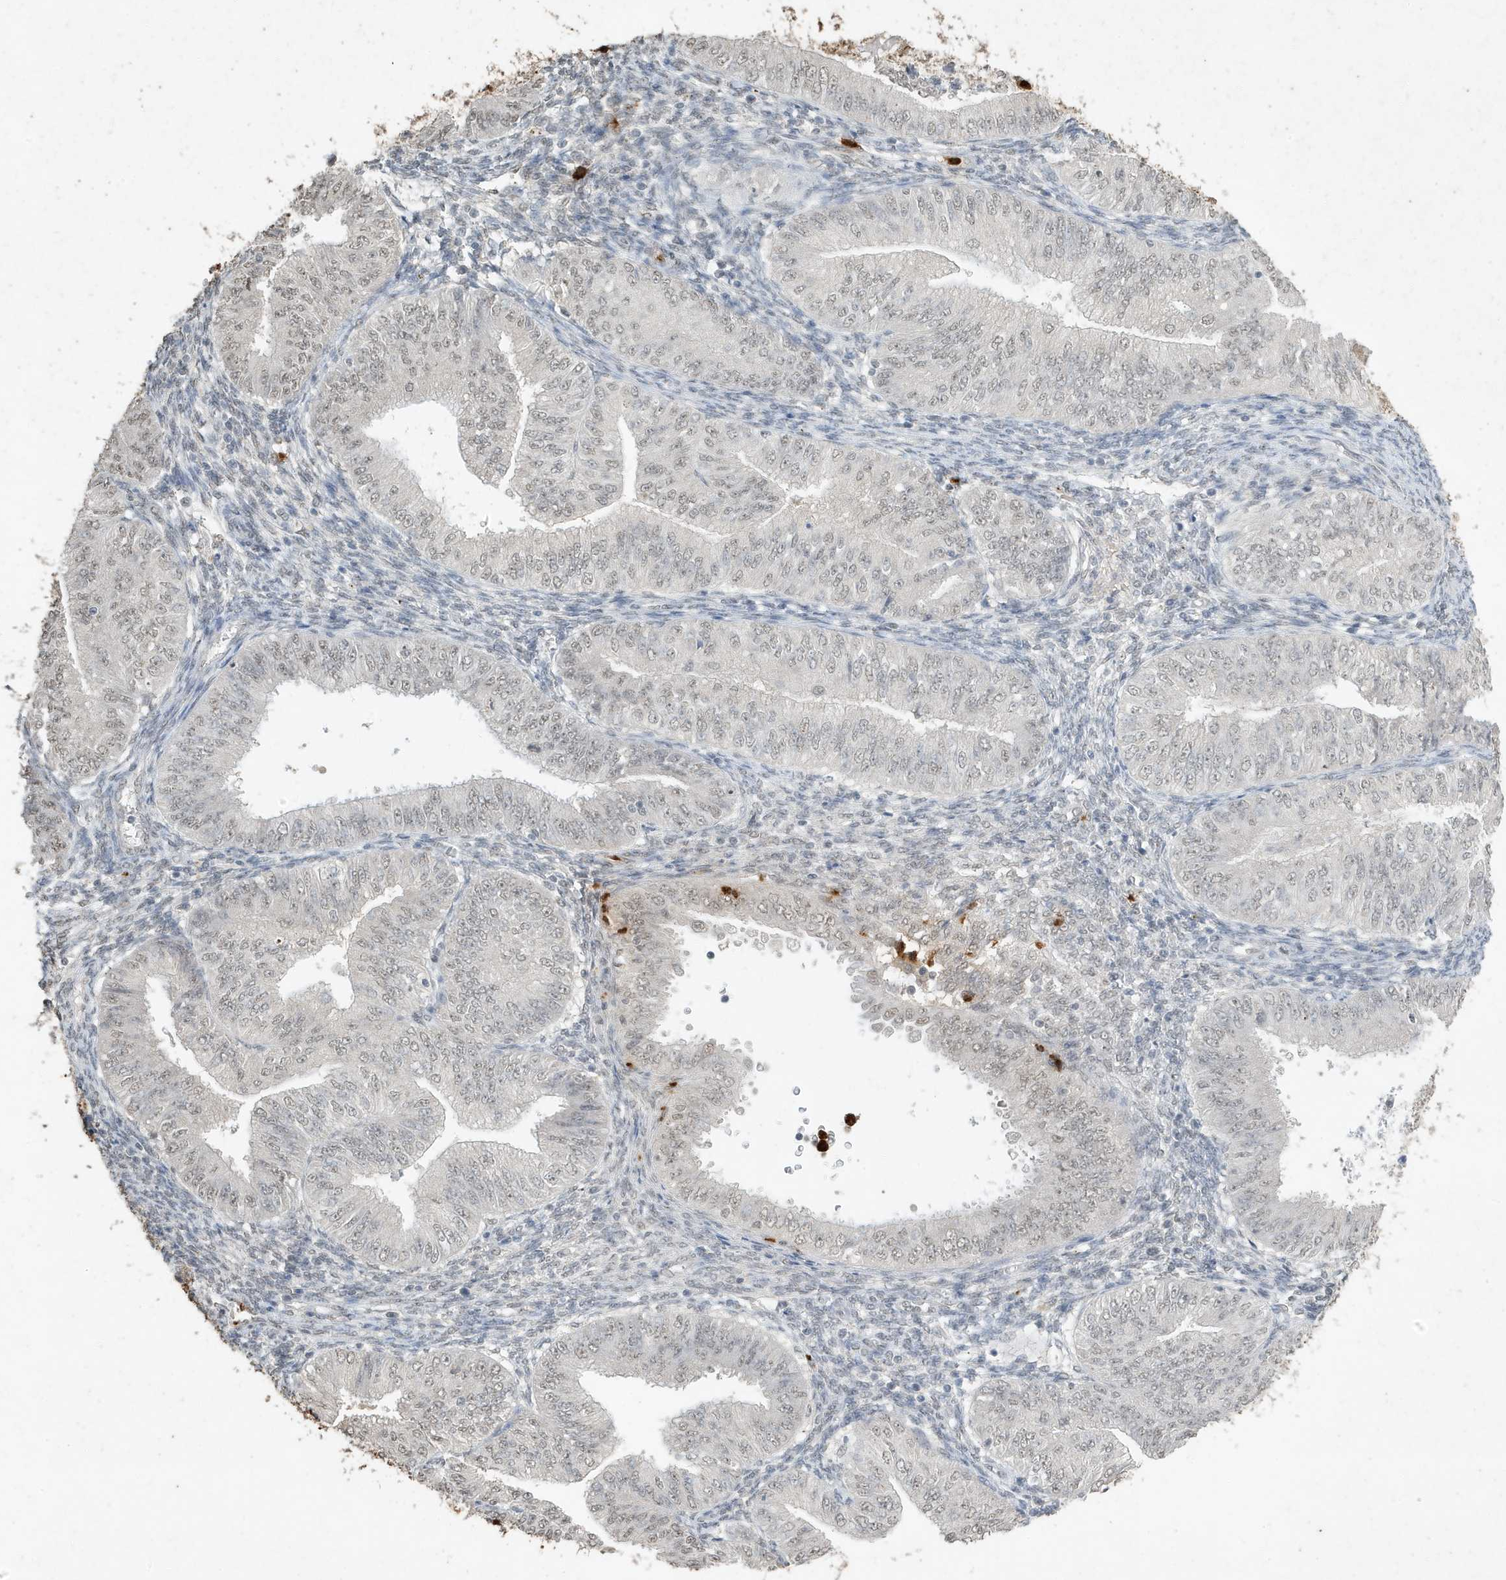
{"staining": {"intensity": "weak", "quantity": "25%-75%", "location": "nuclear"}, "tissue": "endometrial cancer", "cell_type": "Tumor cells", "image_type": "cancer", "snomed": [{"axis": "morphology", "description": "Normal tissue, NOS"}, {"axis": "morphology", "description": "Adenocarcinoma, NOS"}, {"axis": "topography", "description": "Endometrium"}], "caption": "Adenocarcinoma (endometrial) was stained to show a protein in brown. There is low levels of weak nuclear expression in about 25%-75% of tumor cells. Immunohistochemistry (ihc) stains the protein of interest in brown and the nuclei are stained blue.", "gene": "DEFA1", "patient": {"sex": "female", "age": 53}}